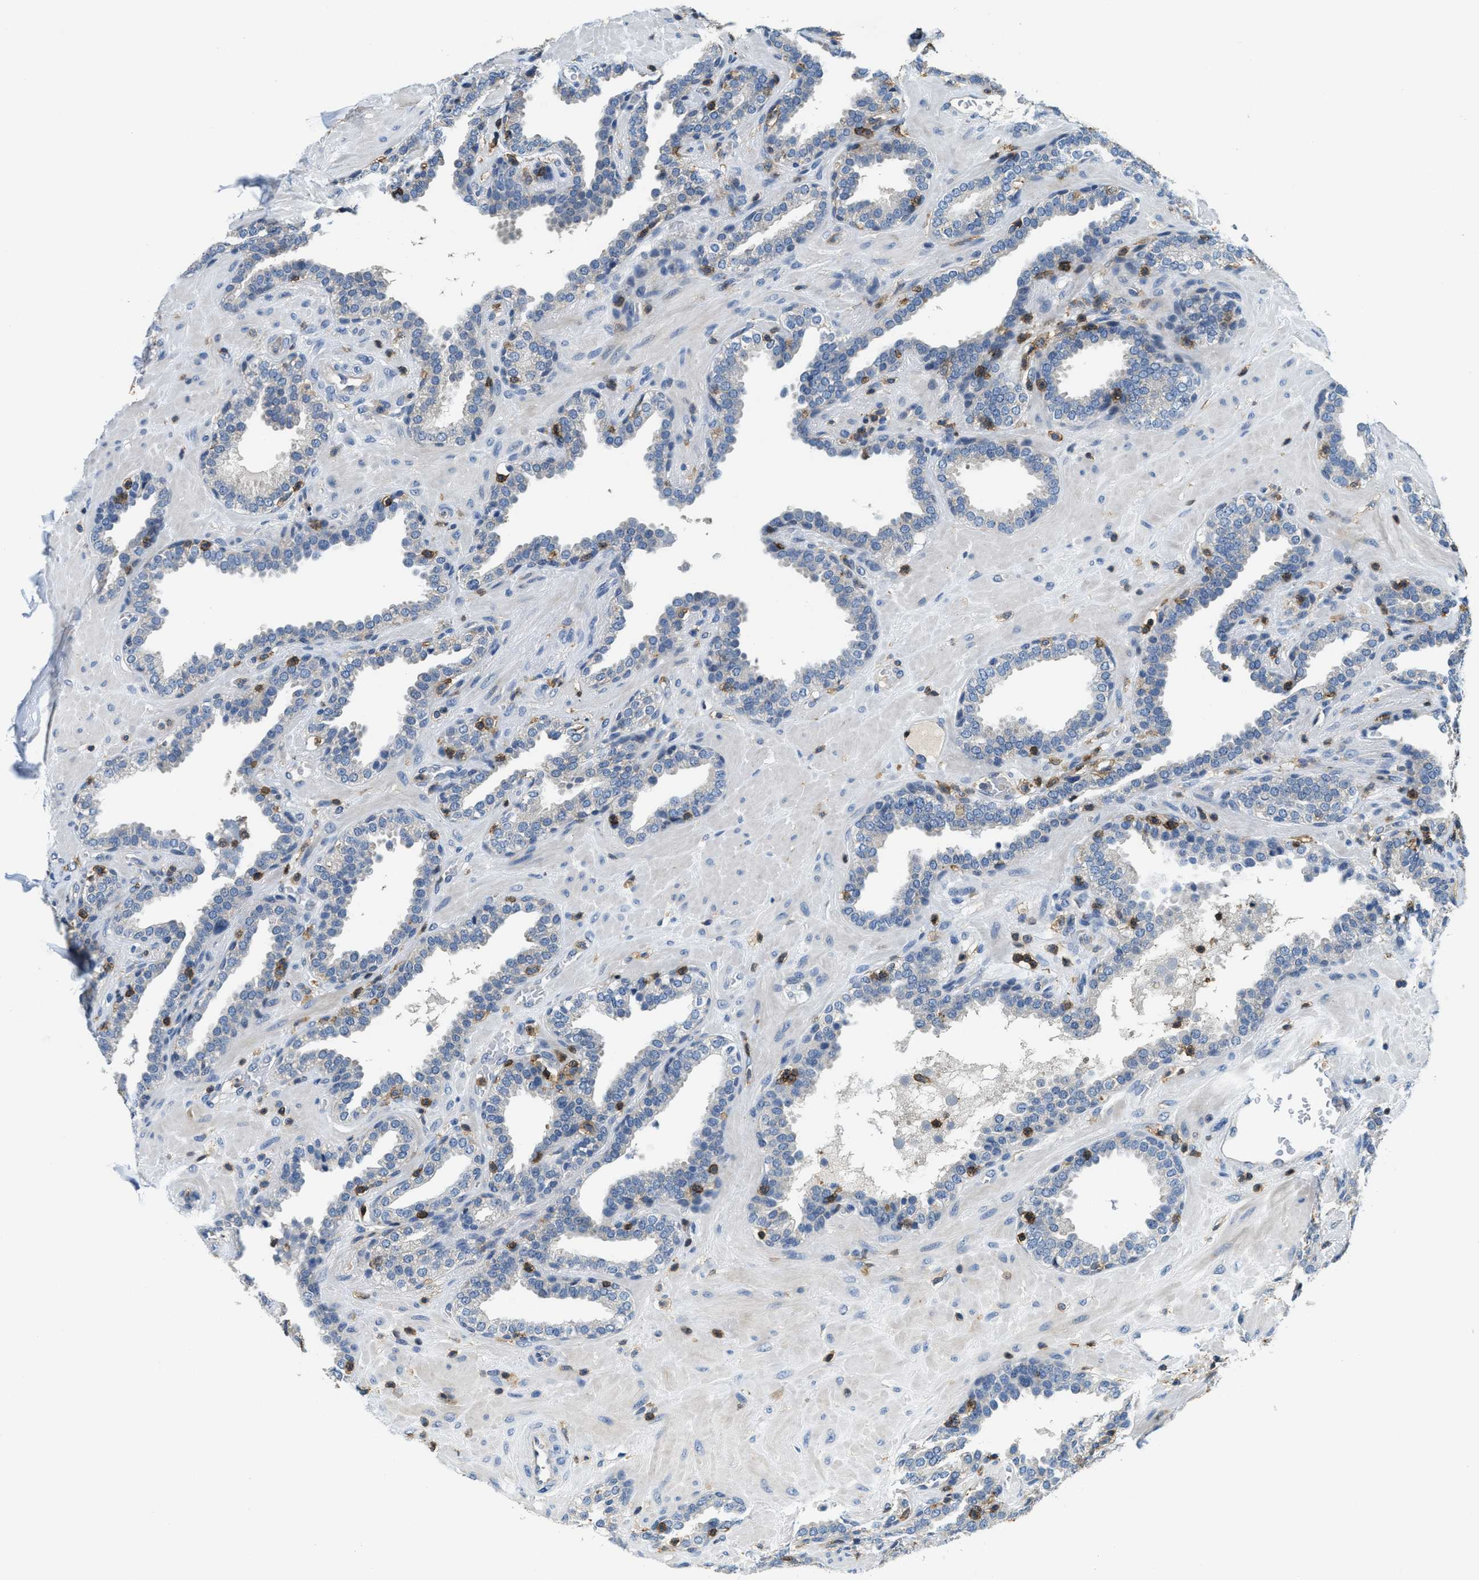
{"staining": {"intensity": "negative", "quantity": "none", "location": "none"}, "tissue": "prostate", "cell_type": "Glandular cells", "image_type": "normal", "snomed": [{"axis": "morphology", "description": "Normal tissue, NOS"}, {"axis": "topography", "description": "Prostate"}], "caption": "The image reveals no significant positivity in glandular cells of prostate.", "gene": "MYO1G", "patient": {"sex": "male", "age": 51}}